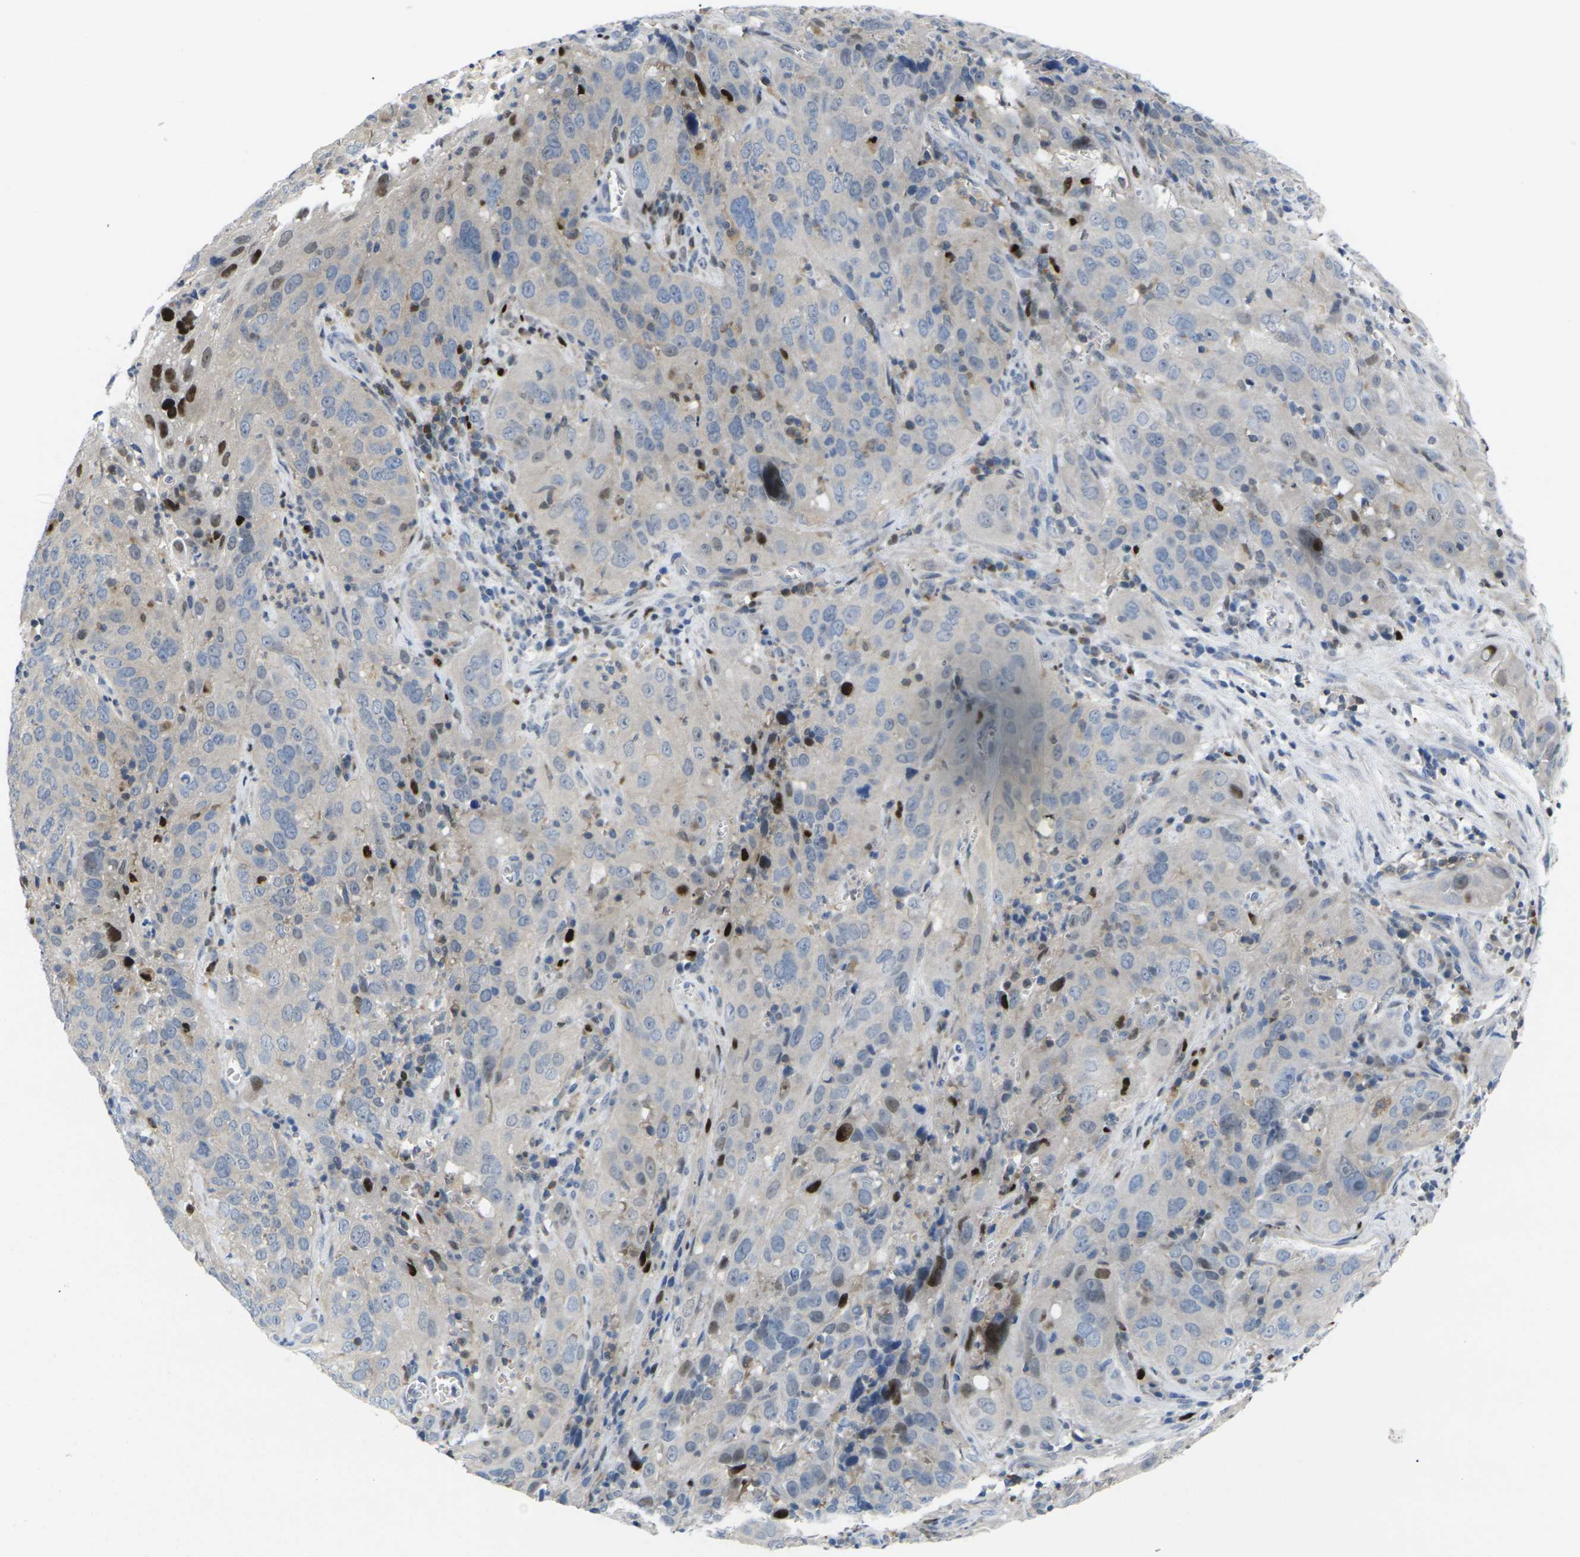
{"staining": {"intensity": "moderate", "quantity": "<25%", "location": "nuclear"}, "tissue": "cervical cancer", "cell_type": "Tumor cells", "image_type": "cancer", "snomed": [{"axis": "morphology", "description": "Squamous cell carcinoma, NOS"}, {"axis": "topography", "description": "Cervix"}], "caption": "Cervical squamous cell carcinoma stained for a protein (brown) exhibits moderate nuclear positive positivity in approximately <25% of tumor cells.", "gene": "RPS6KA3", "patient": {"sex": "female", "age": 32}}